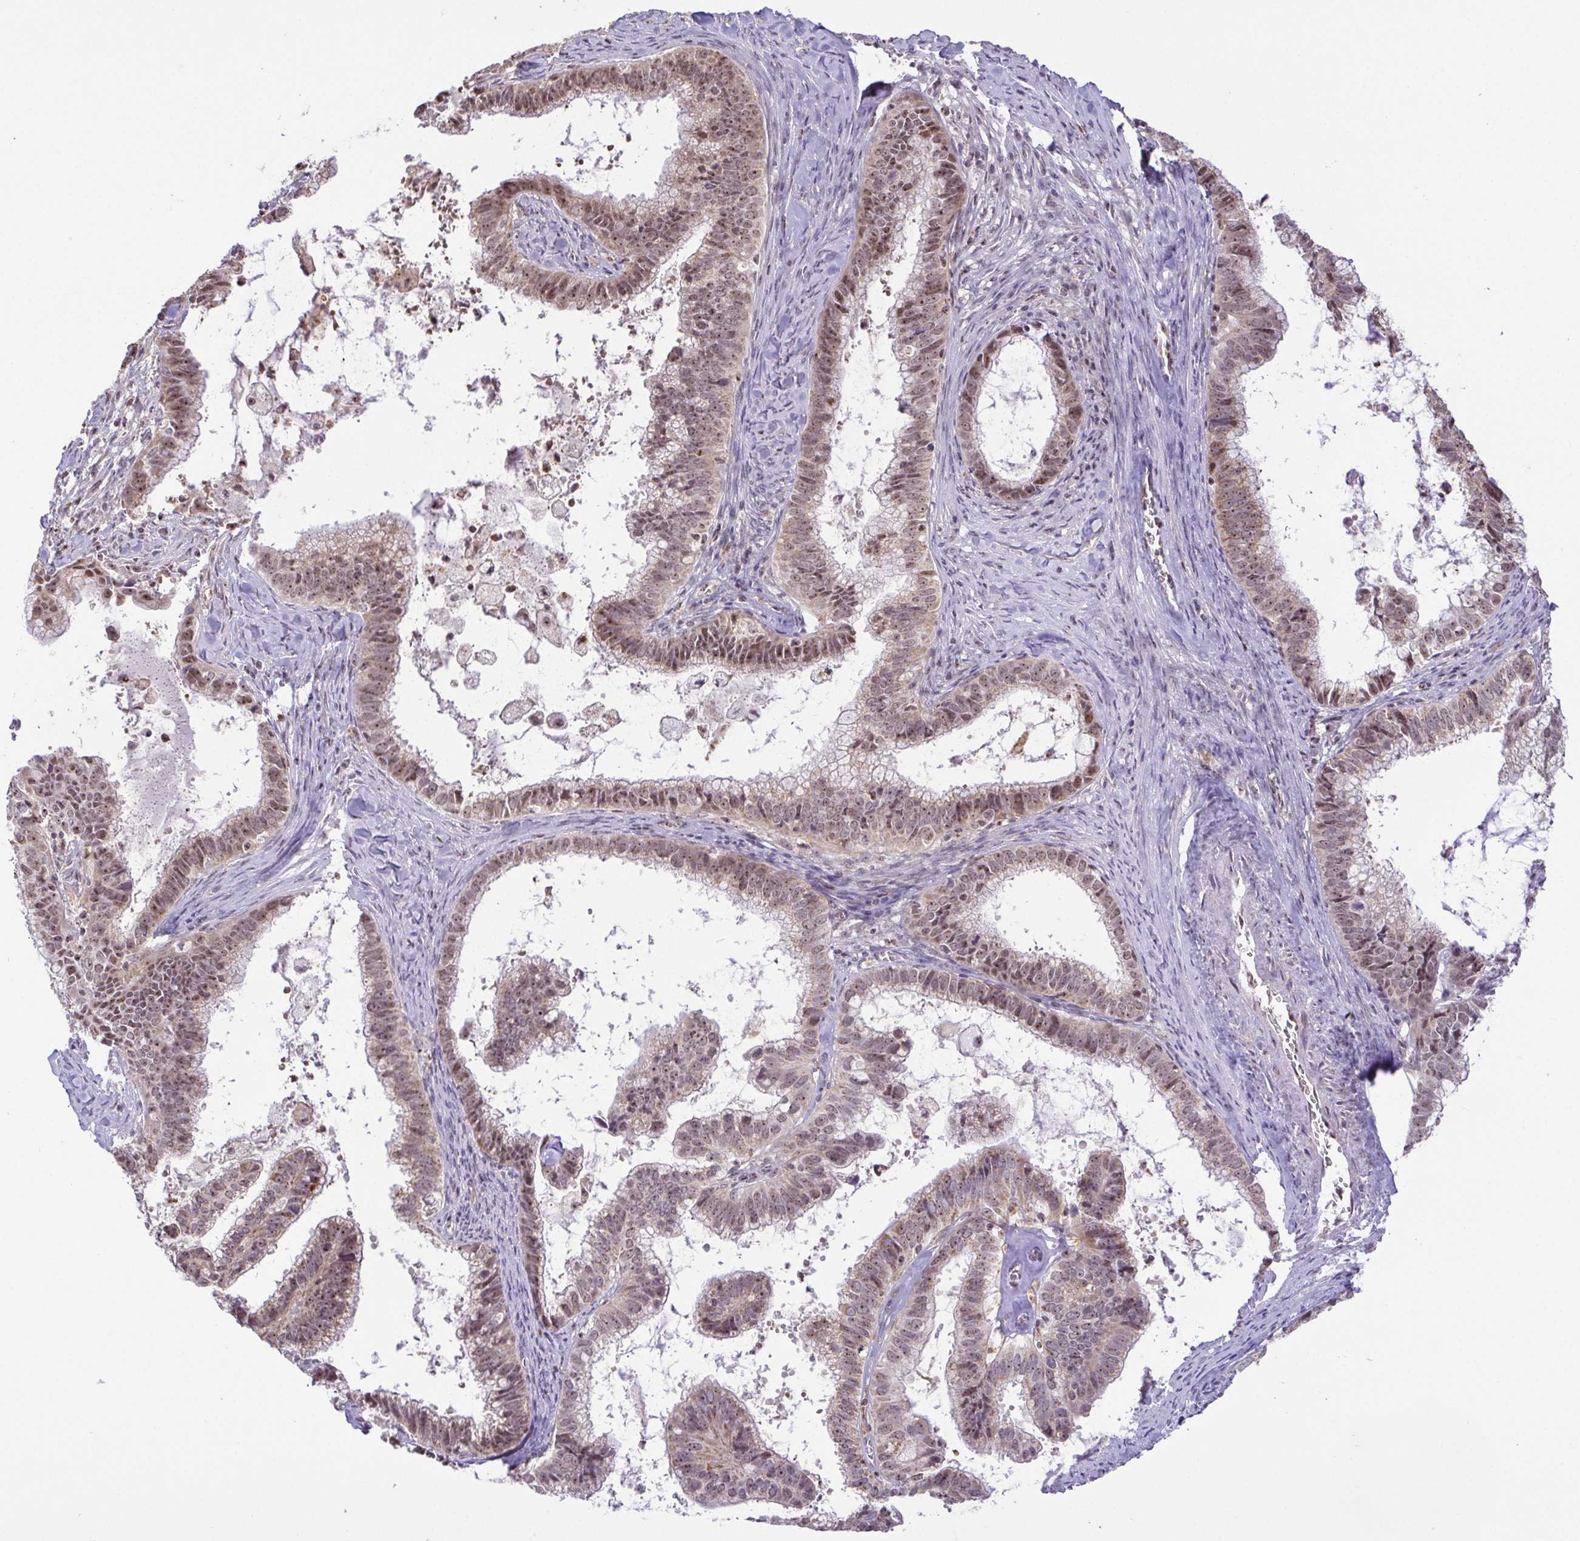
{"staining": {"intensity": "weak", "quantity": ">75%", "location": "cytoplasmic/membranous,nuclear"}, "tissue": "cervical cancer", "cell_type": "Tumor cells", "image_type": "cancer", "snomed": [{"axis": "morphology", "description": "Adenocarcinoma, NOS"}, {"axis": "topography", "description": "Cervix"}], "caption": "This is an image of immunohistochemistry staining of cervical cancer, which shows weak expression in the cytoplasmic/membranous and nuclear of tumor cells.", "gene": "RSL24D1", "patient": {"sex": "female", "age": 61}}